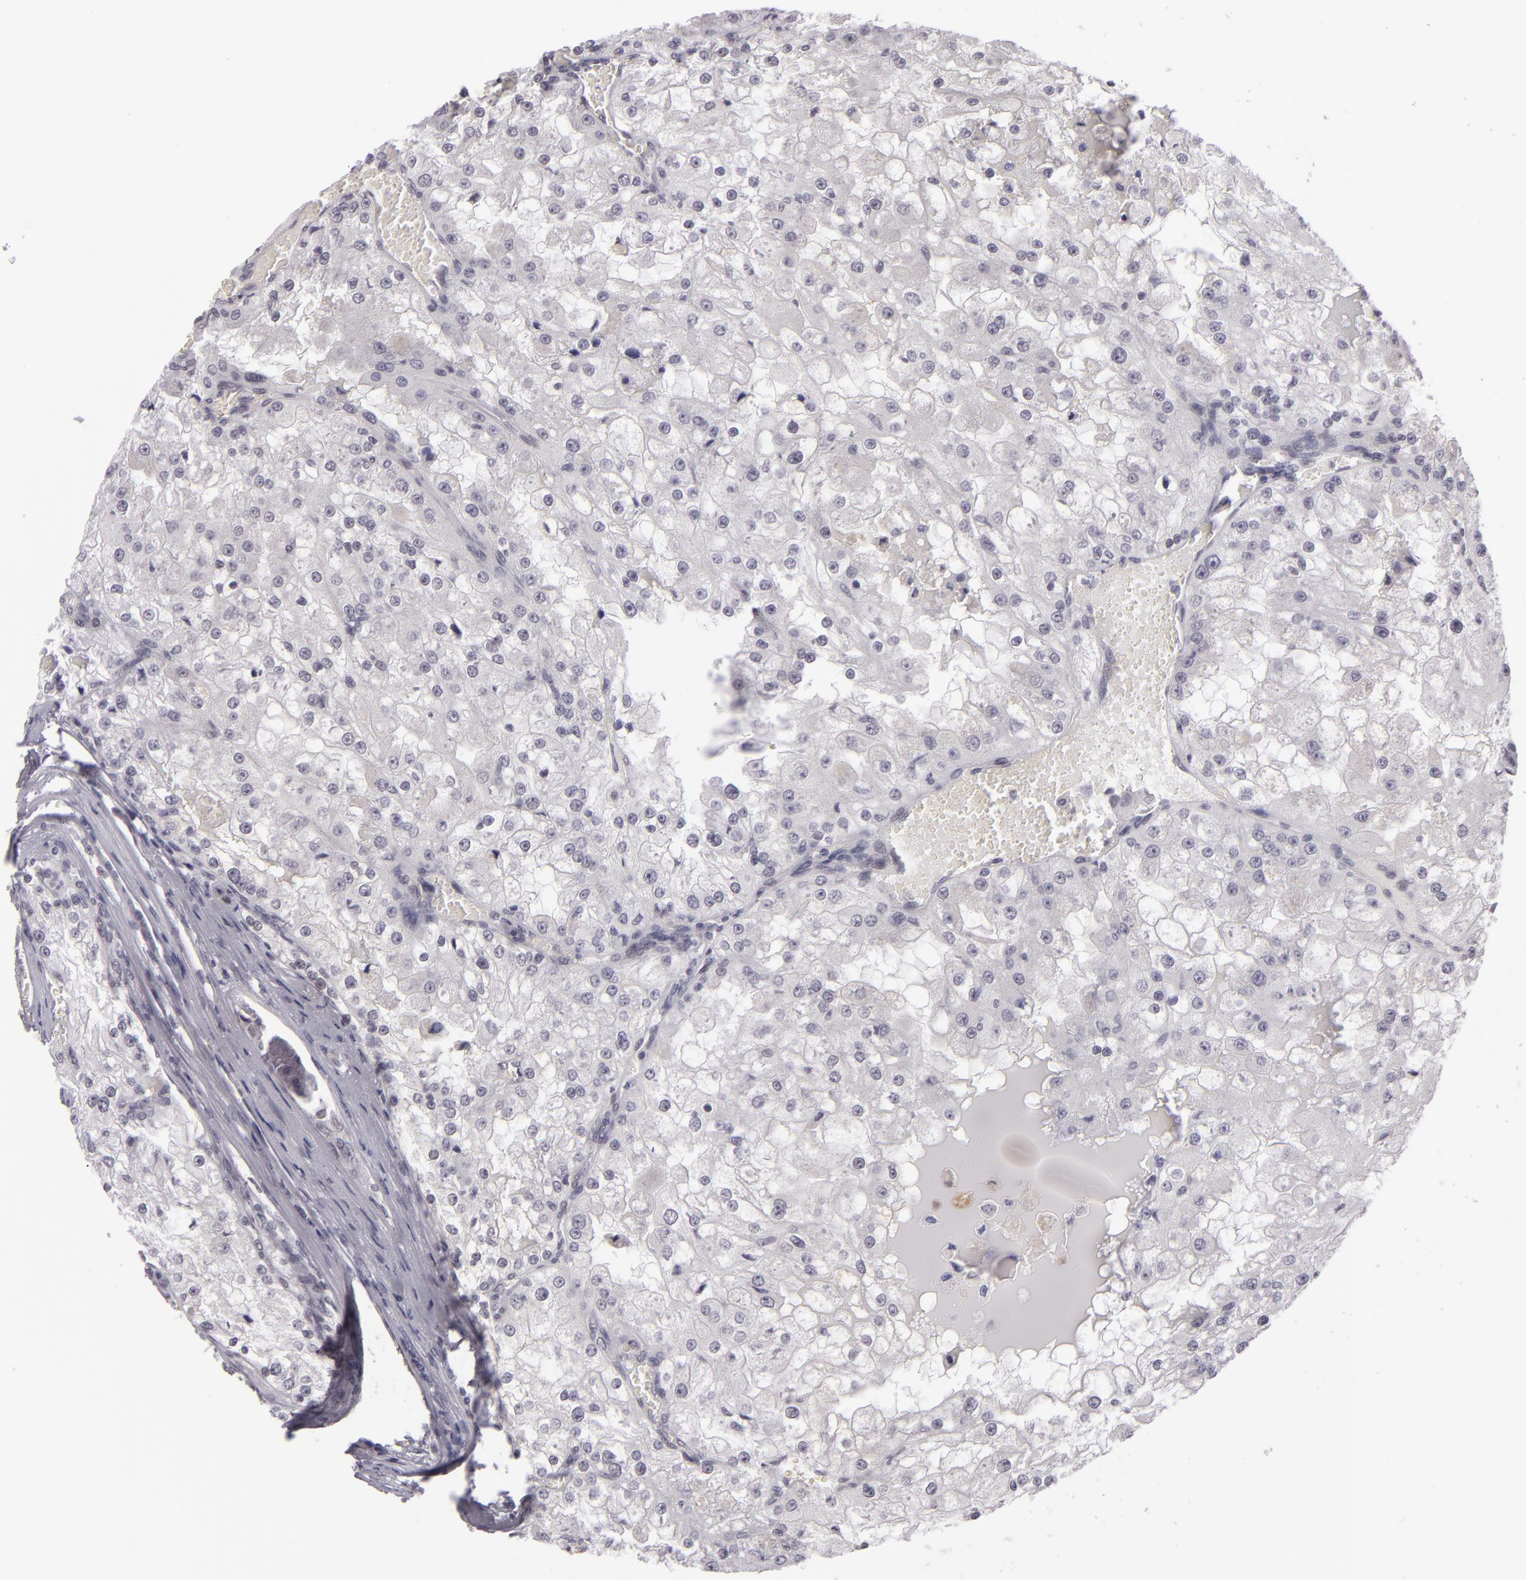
{"staining": {"intensity": "negative", "quantity": "none", "location": "none"}, "tissue": "renal cancer", "cell_type": "Tumor cells", "image_type": "cancer", "snomed": [{"axis": "morphology", "description": "Adenocarcinoma, NOS"}, {"axis": "topography", "description": "Kidney"}], "caption": "Immunohistochemistry (IHC) of renal adenocarcinoma shows no expression in tumor cells.", "gene": "ZNF205", "patient": {"sex": "female", "age": 74}}